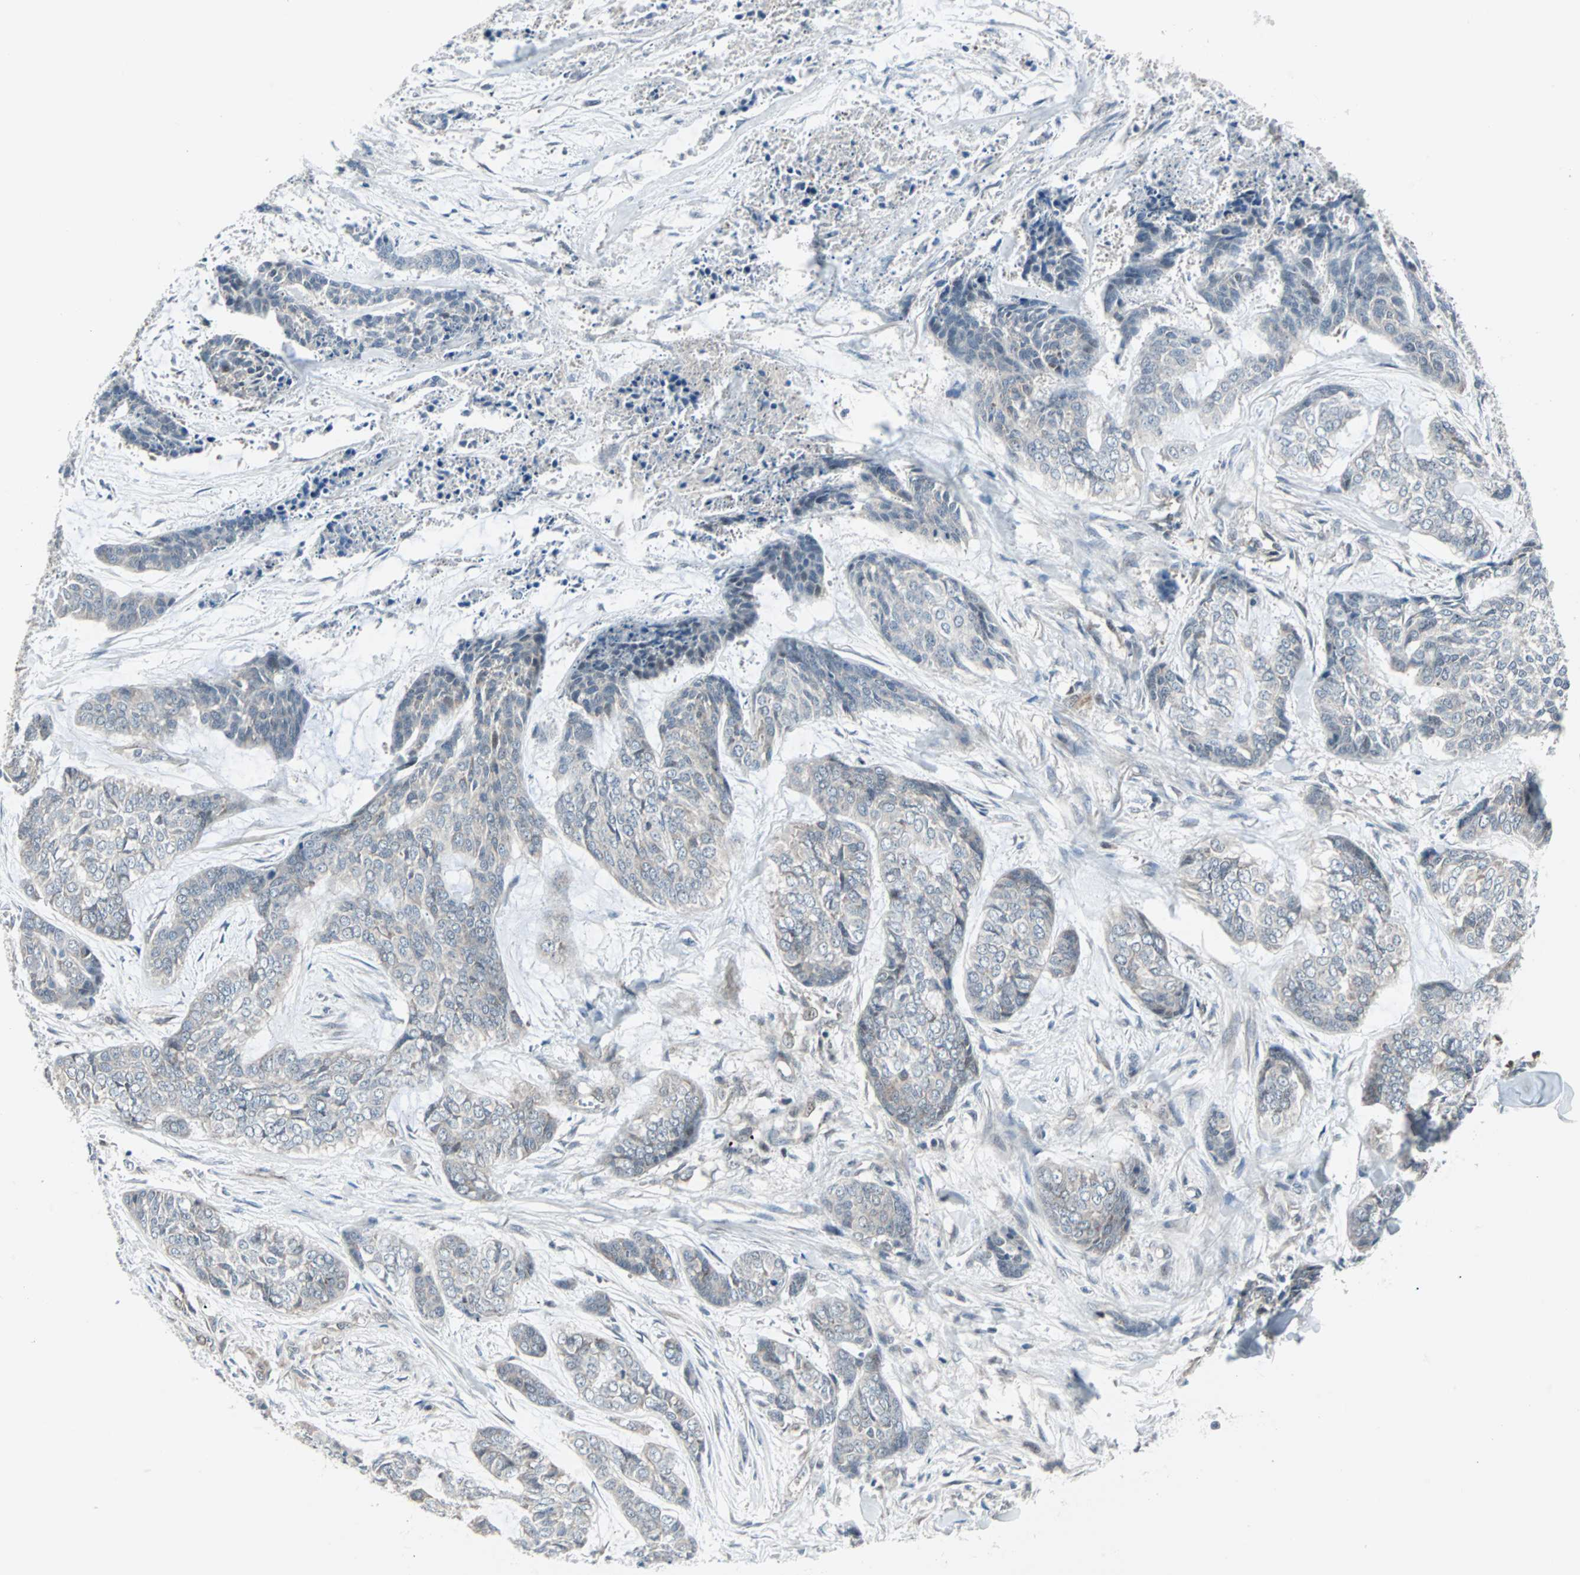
{"staining": {"intensity": "negative", "quantity": "none", "location": "none"}, "tissue": "skin cancer", "cell_type": "Tumor cells", "image_type": "cancer", "snomed": [{"axis": "morphology", "description": "Basal cell carcinoma"}, {"axis": "topography", "description": "Skin"}], "caption": "A histopathology image of skin cancer stained for a protein shows no brown staining in tumor cells.", "gene": "CASP3", "patient": {"sex": "female", "age": 64}}